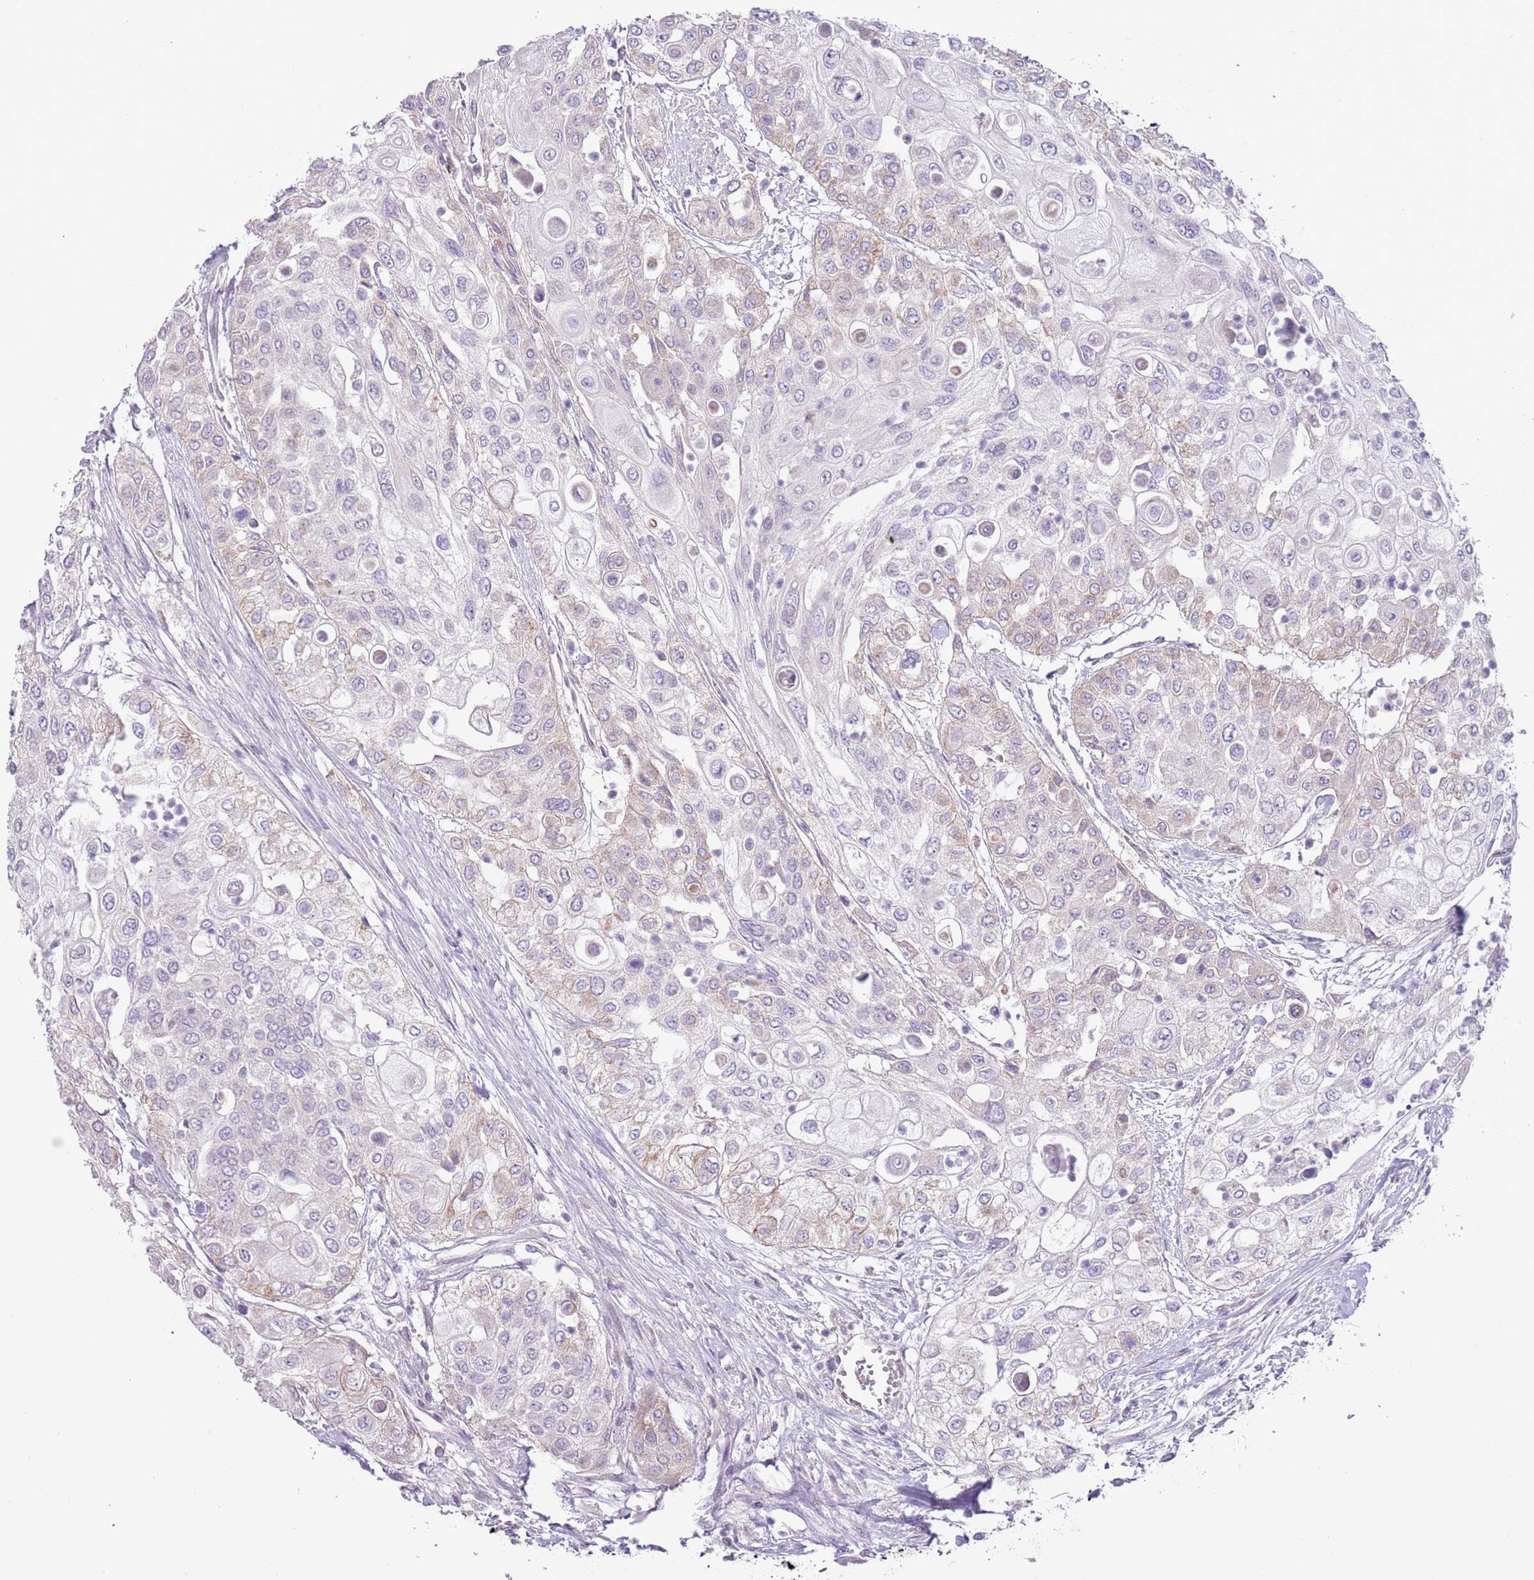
{"staining": {"intensity": "negative", "quantity": "none", "location": "none"}, "tissue": "urothelial cancer", "cell_type": "Tumor cells", "image_type": "cancer", "snomed": [{"axis": "morphology", "description": "Urothelial carcinoma, High grade"}, {"axis": "topography", "description": "Urinary bladder"}], "caption": "Immunohistochemistry micrograph of neoplastic tissue: urothelial cancer stained with DAB demonstrates no significant protein expression in tumor cells.", "gene": "MRO", "patient": {"sex": "female", "age": 79}}